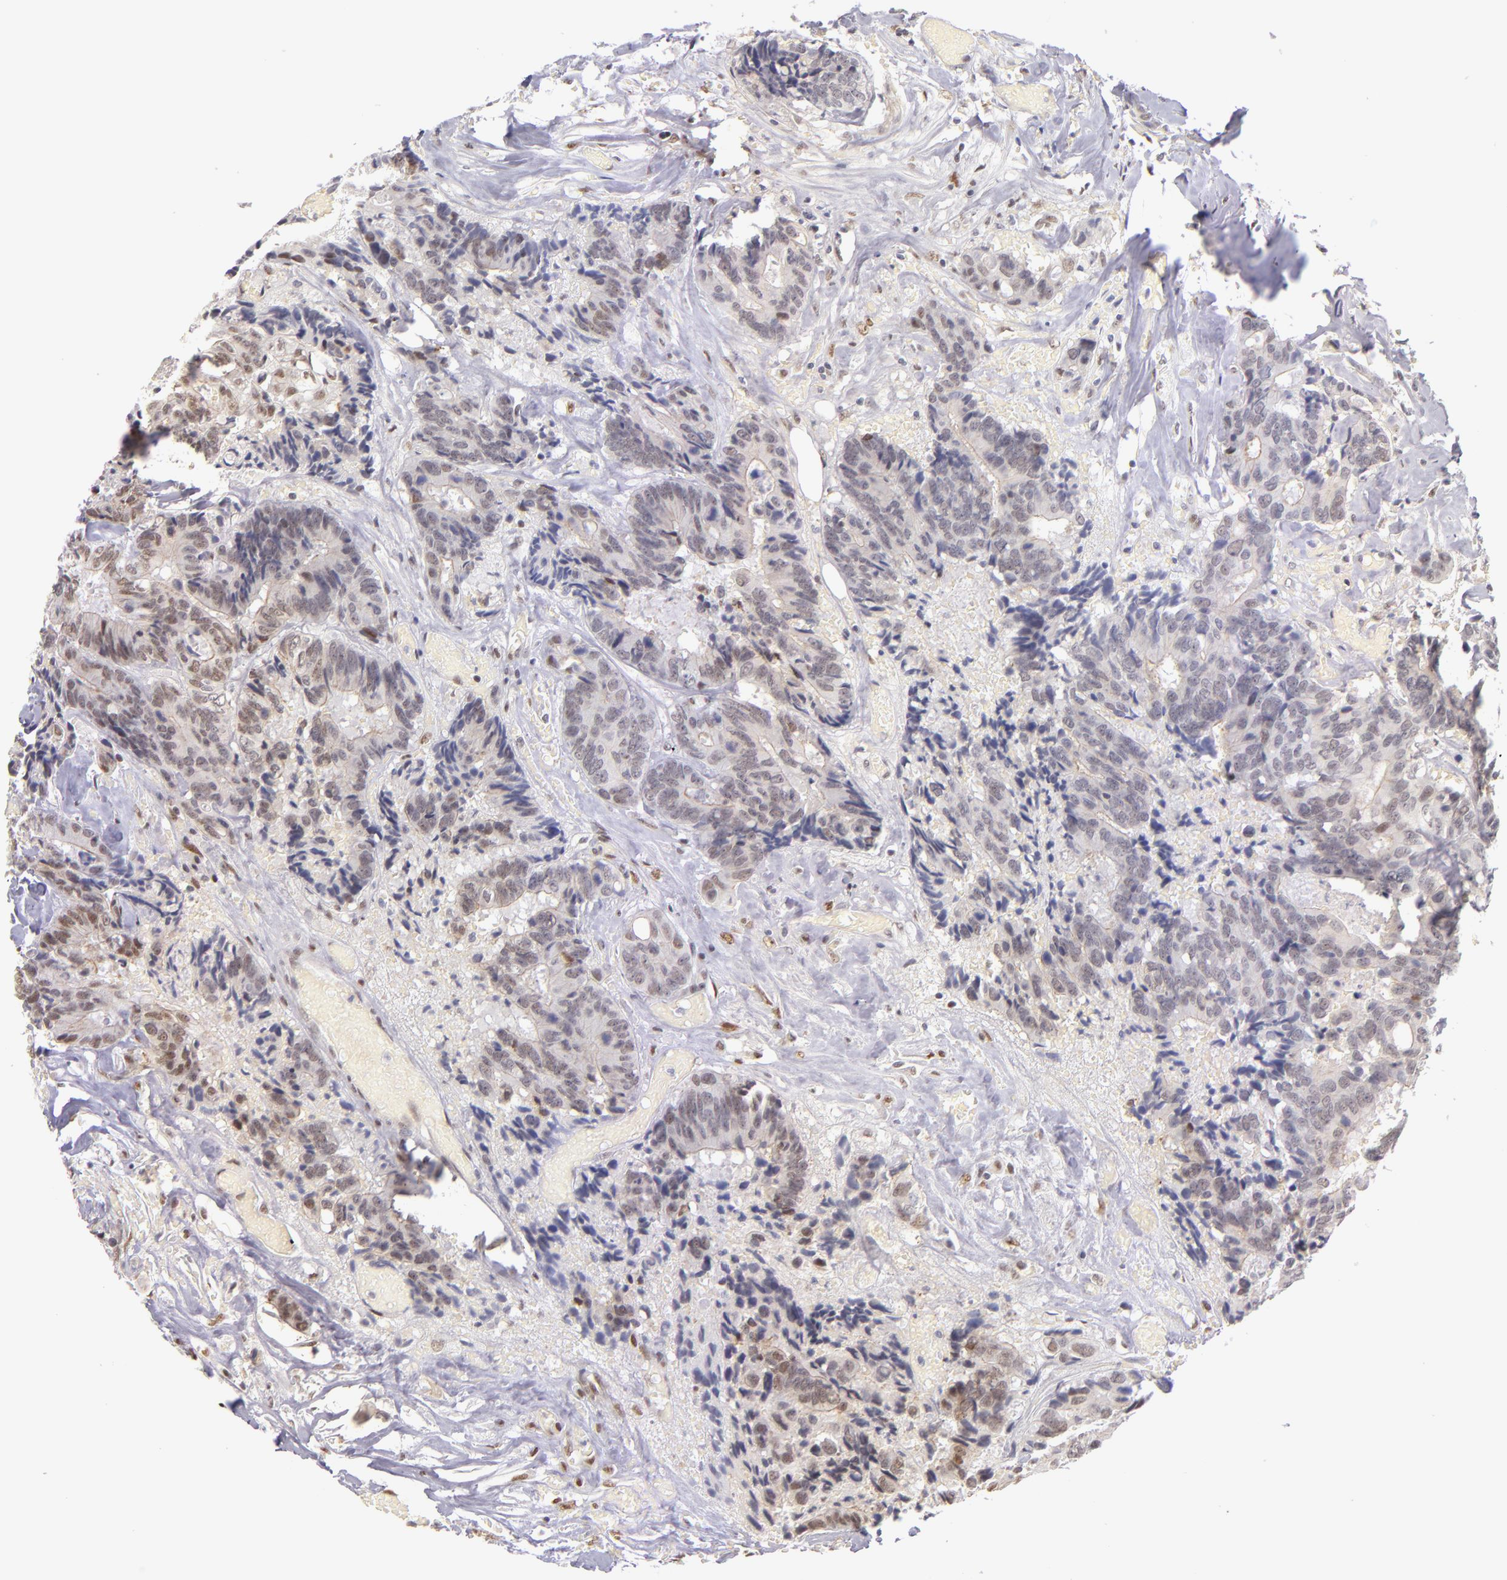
{"staining": {"intensity": "weak", "quantity": "<25%", "location": "nuclear"}, "tissue": "colorectal cancer", "cell_type": "Tumor cells", "image_type": "cancer", "snomed": [{"axis": "morphology", "description": "Adenocarcinoma, NOS"}, {"axis": "topography", "description": "Rectum"}], "caption": "This is an immunohistochemistry (IHC) photomicrograph of human colorectal cancer. There is no expression in tumor cells.", "gene": "NCOR2", "patient": {"sex": "male", "age": 55}}